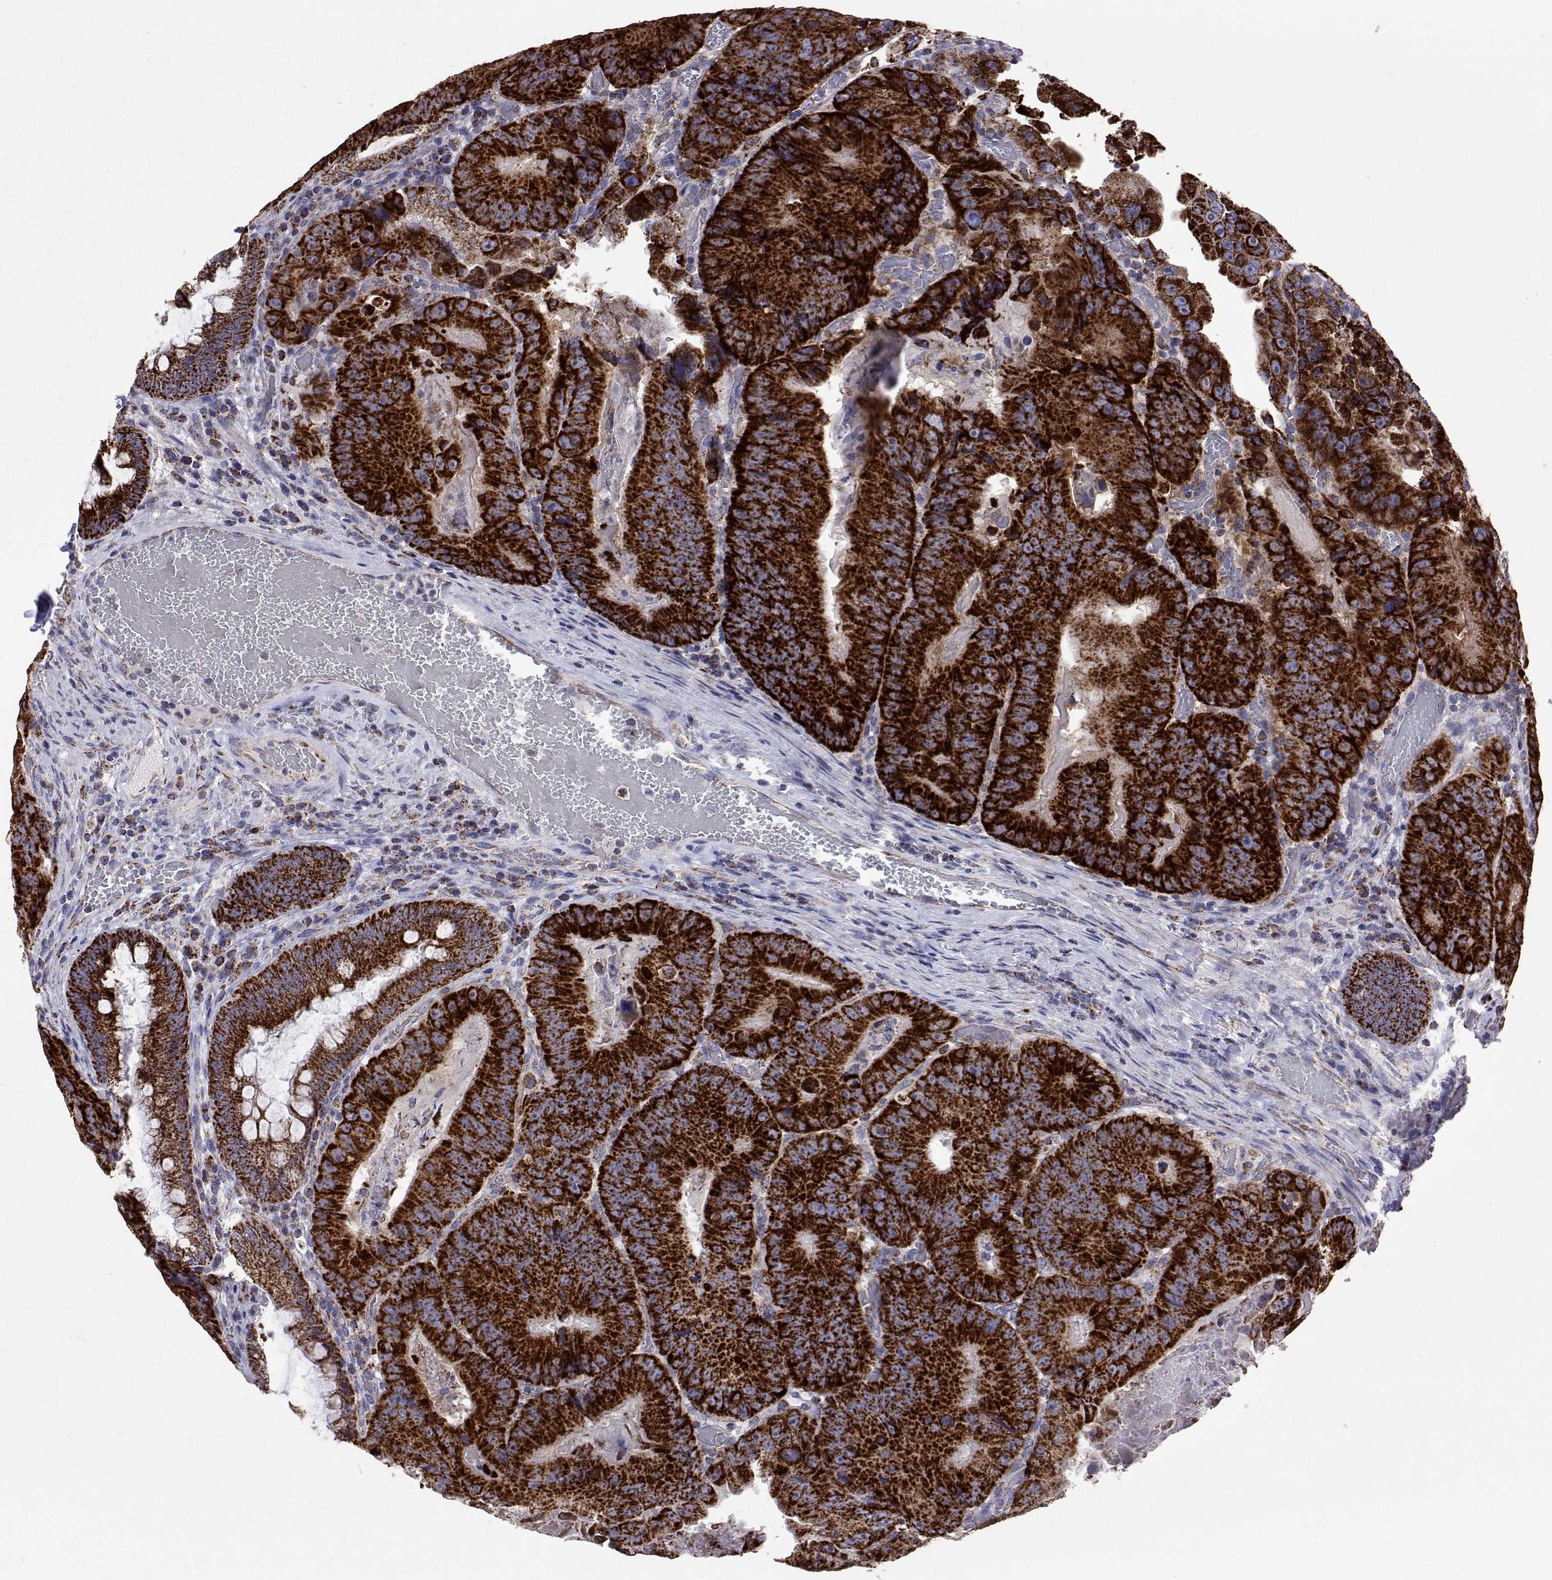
{"staining": {"intensity": "strong", "quantity": ">75%", "location": "cytoplasmic/membranous"}, "tissue": "colorectal cancer", "cell_type": "Tumor cells", "image_type": "cancer", "snomed": [{"axis": "morphology", "description": "Adenocarcinoma, NOS"}, {"axis": "topography", "description": "Colon"}], "caption": "Immunohistochemical staining of colorectal adenocarcinoma exhibits high levels of strong cytoplasmic/membranous expression in approximately >75% of tumor cells. Nuclei are stained in blue.", "gene": "MCCC2", "patient": {"sex": "female", "age": 86}}